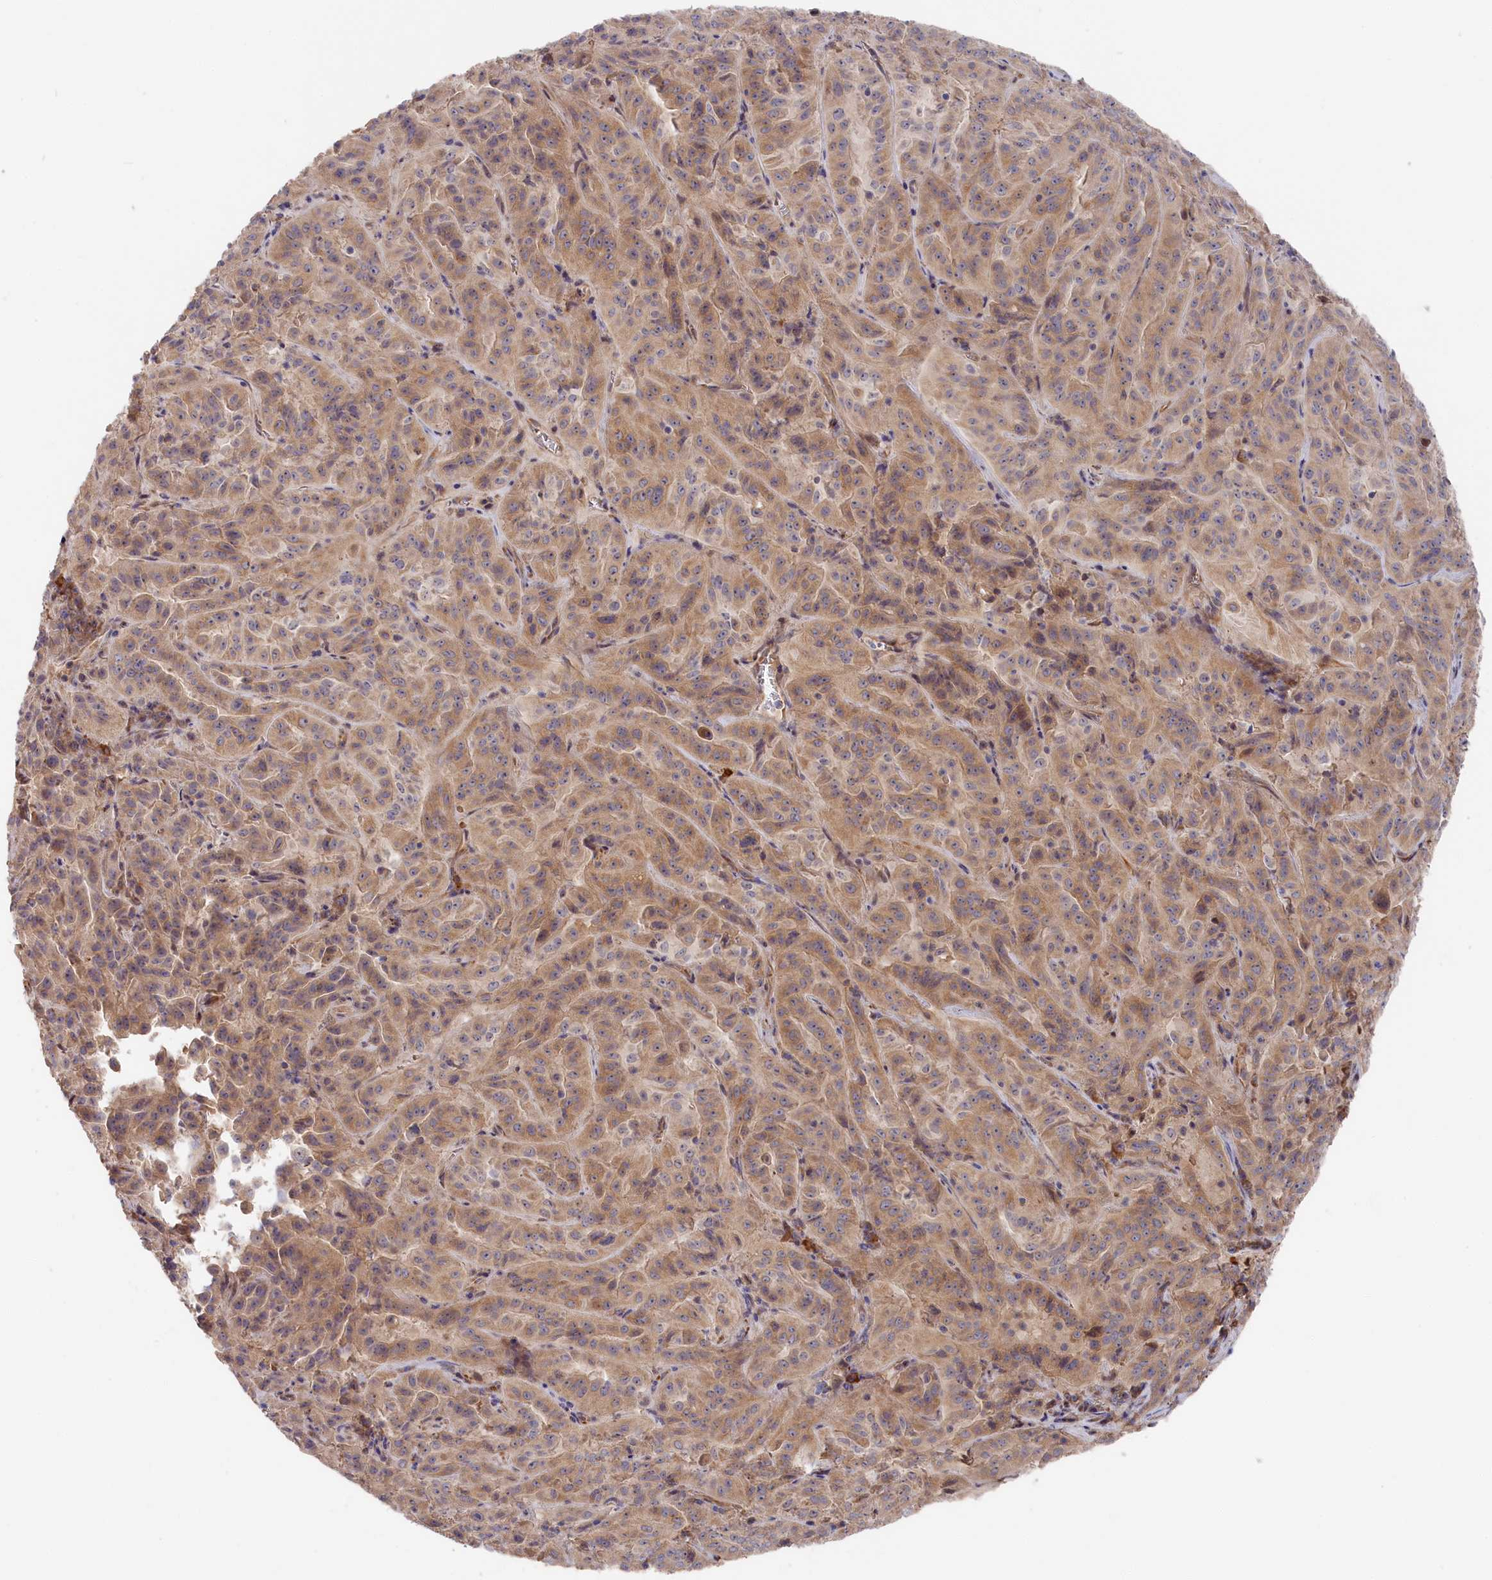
{"staining": {"intensity": "moderate", "quantity": ">75%", "location": "cytoplasmic/membranous"}, "tissue": "pancreatic cancer", "cell_type": "Tumor cells", "image_type": "cancer", "snomed": [{"axis": "morphology", "description": "Adenocarcinoma, NOS"}, {"axis": "topography", "description": "Pancreas"}], "caption": "Protein staining displays moderate cytoplasmic/membranous expression in about >75% of tumor cells in adenocarcinoma (pancreatic). (IHC, brightfield microscopy, high magnification).", "gene": "CEP44", "patient": {"sex": "male", "age": 63}}